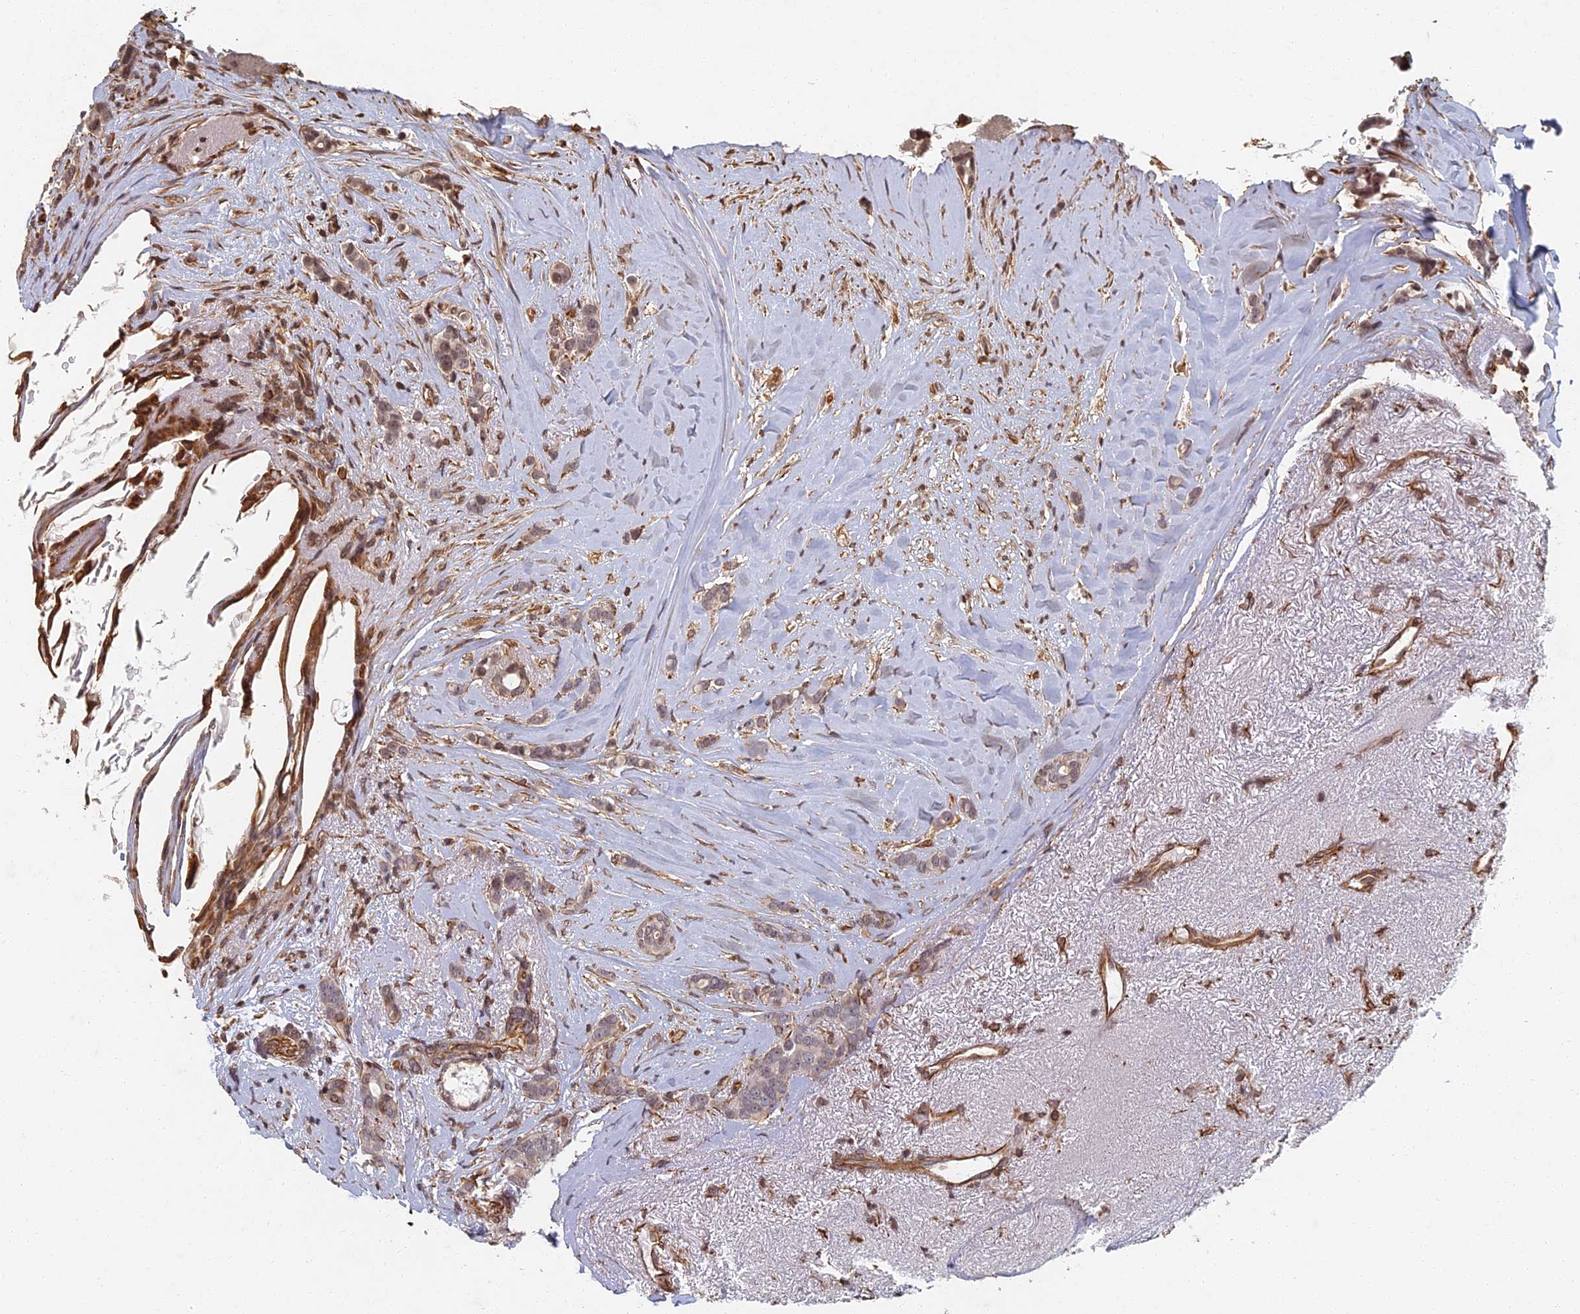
{"staining": {"intensity": "weak", "quantity": "25%-75%", "location": "cytoplasmic/membranous,nuclear"}, "tissue": "breast cancer", "cell_type": "Tumor cells", "image_type": "cancer", "snomed": [{"axis": "morphology", "description": "Lobular carcinoma"}, {"axis": "topography", "description": "Breast"}], "caption": "Immunohistochemical staining of human lobular carcinoma (breast) demonstrates low levels of weak cytoplasmic/membranous and nuclear protein expression in about 25%-75% of tumor cells.", "gene": "ABCB10", "patient": {"sex": "female", "age": 51}}